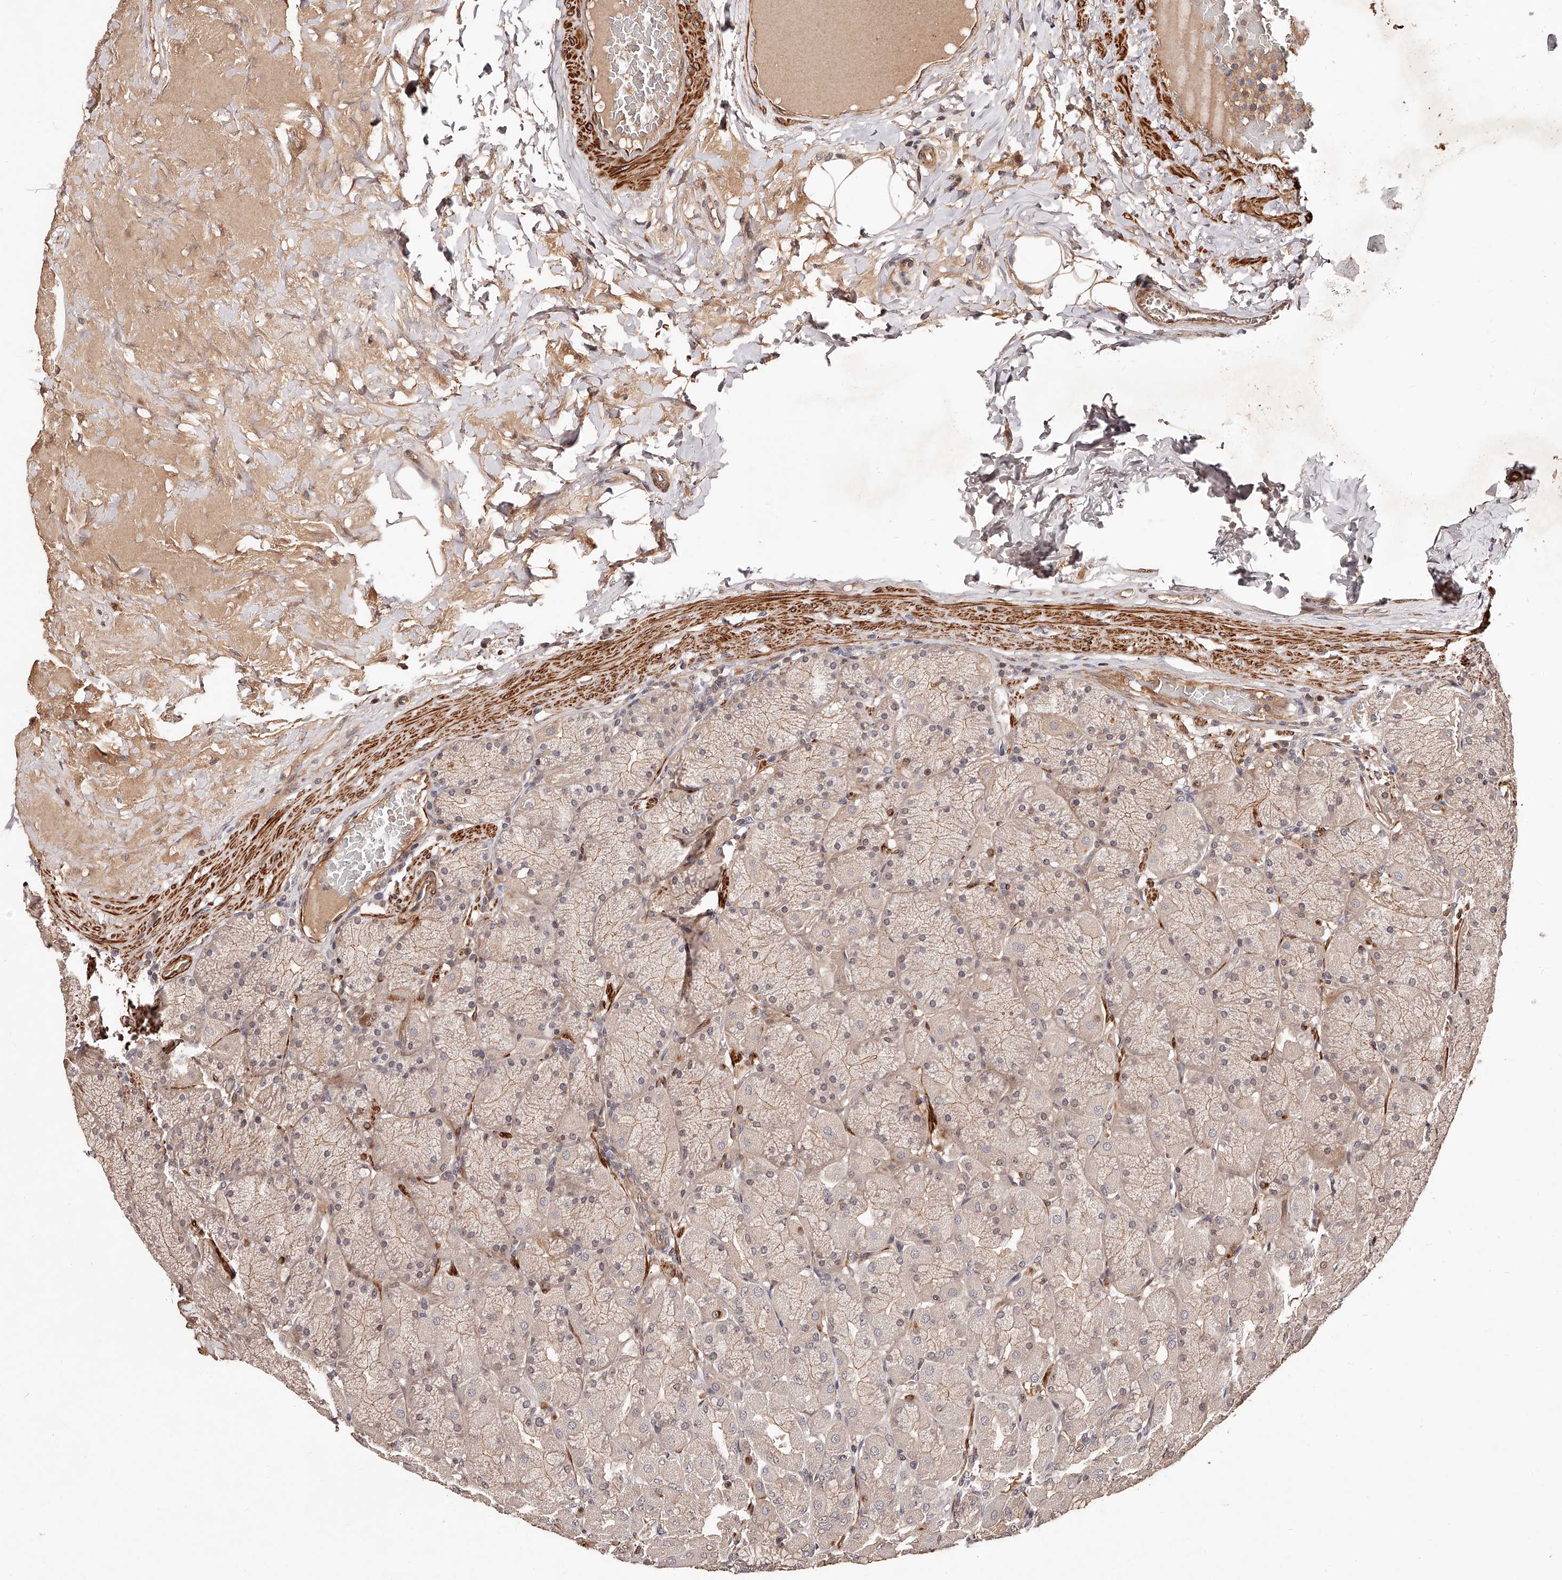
{"staining": {"intensity": "moderate", "quantity": "25%-75%", "location": "cytoplasmic/membranous"}, "tissue": "stomach", "cell_type": "Glandular cells", "image_type": "normal", "snomed": [{"axis": "morphology", "description": "Normal tissue, NOS"}, {"axis": "topography", "description": "Stomach, upper"}], "caption": "A histopathology image of human stomach stained for a protein shows moderate cytoplasmic/membranous brown staining in glandular cells. (IHC, brightfield microscopy, high magnification).", "gene": "CUL7", "patient": {"sex": "female", "age": 56}}